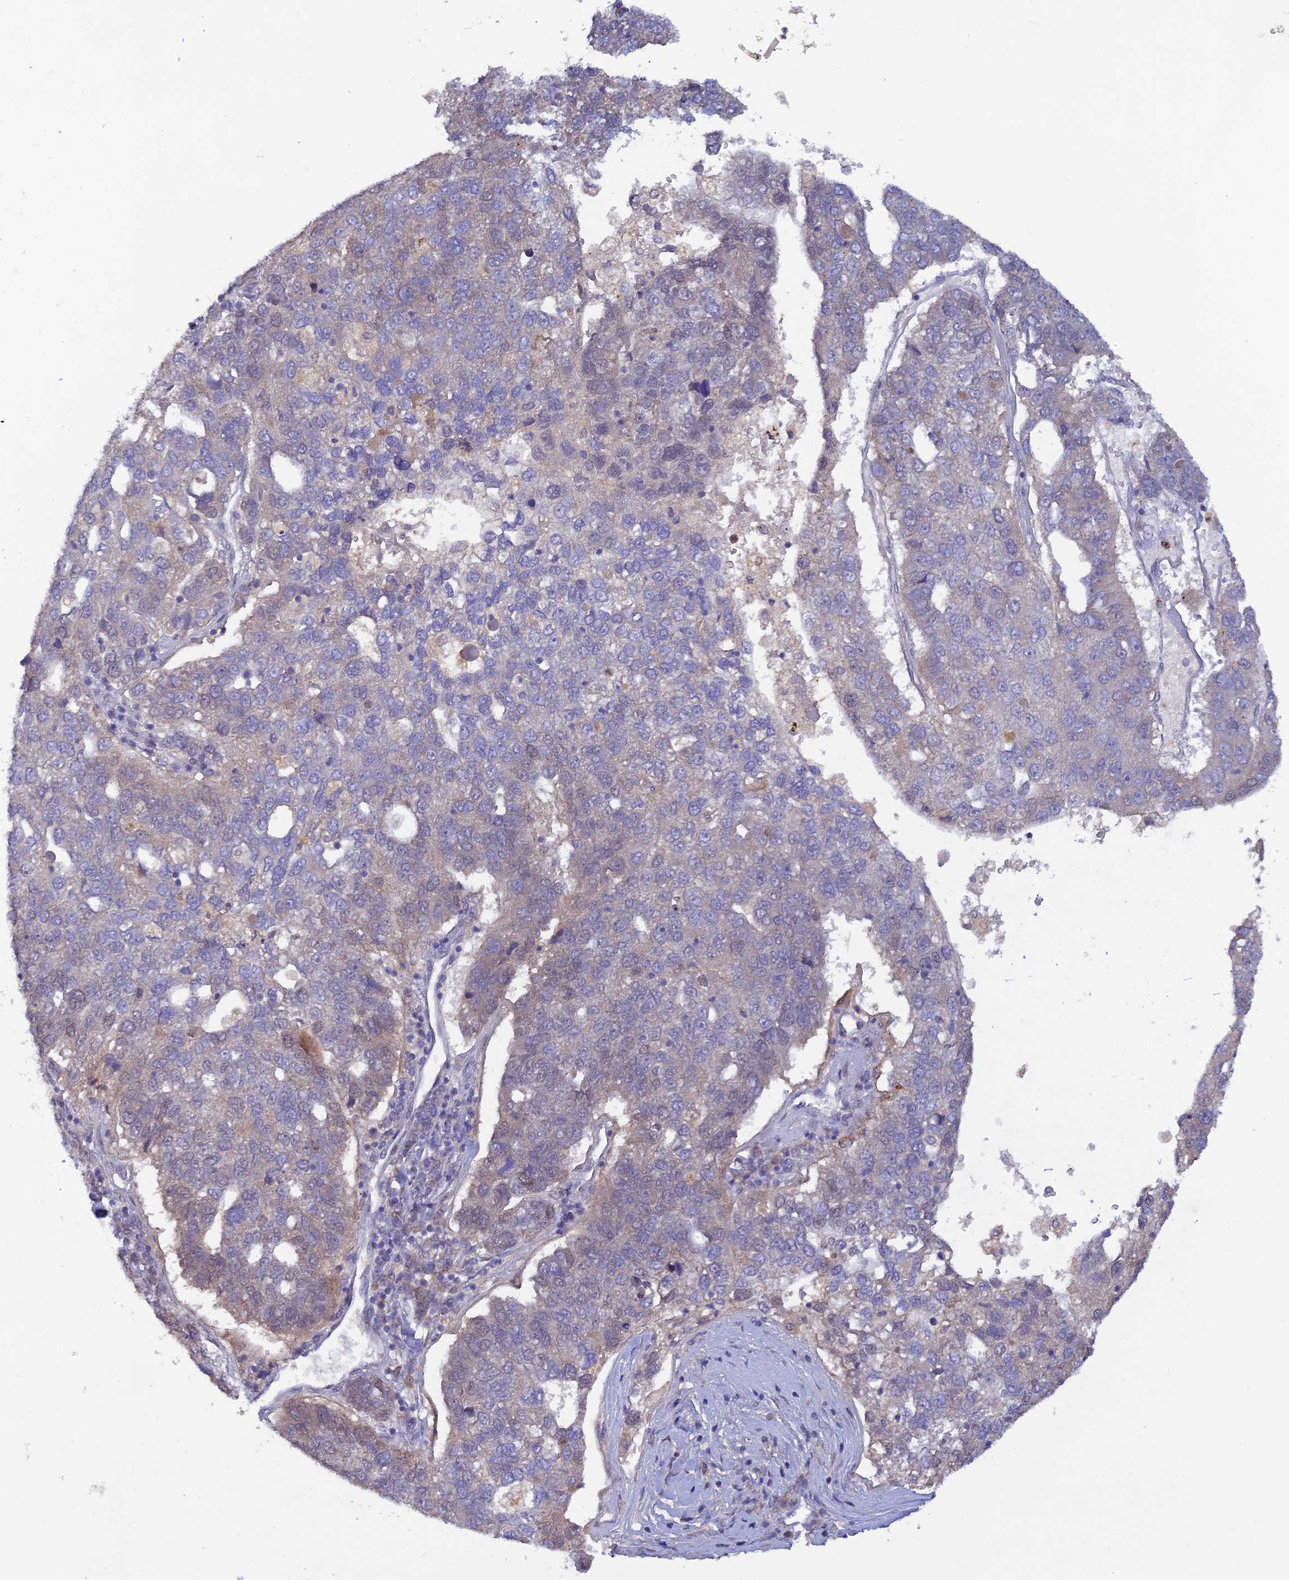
{"staining": {"intensity": "weak", "quantity": "<25%", "location": "nuclear"}, "tissue": "pancreatic cancer", "cell_type": "Tumor cells", "image_type": "cancer", "snomed": [{"axis": "morphology", "description": "Adenocarcinoma, NOS"}, {"axis": "topography", "description": "Pancreas"}], "caption": "A micrograph of adenocarcinoma (pancreatic) stained for a protein reveals no brown staining in tumor cells.", "gene": "FASTKD5", "patient": {"sex": "female", "age": 61}}